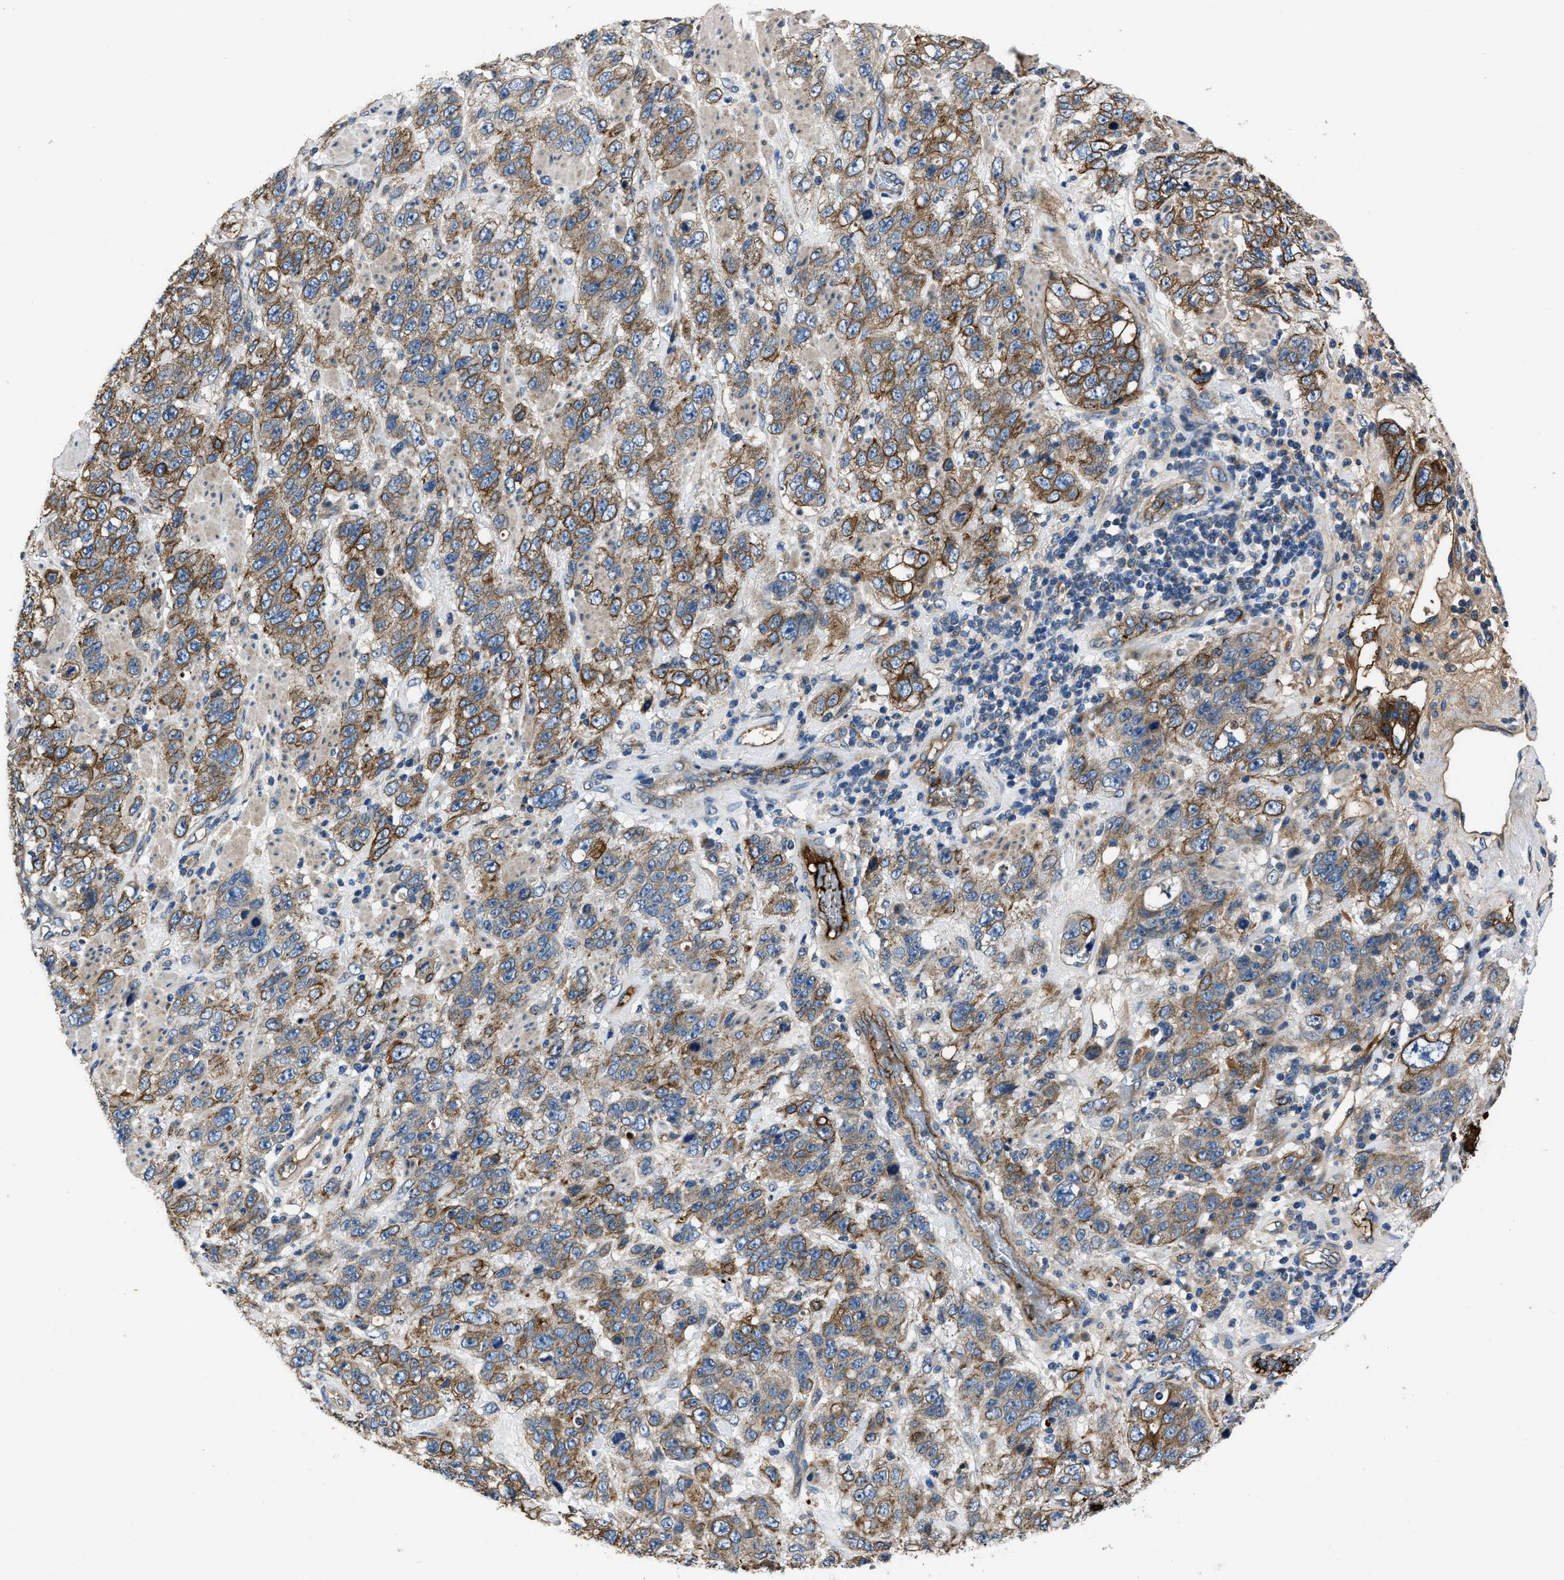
{"staining": {"intensity": "moderate", "quantity": ">75%", "location": "cytoplasmic/membranous"}, "tissue": "stomach cancer", "cell_type": "Tumor cells", "image_type": "cancer", "snomed": [{"axis": "morphology", "description": "Adenocarcinoma, NOS"}, {"axis": "topography", "description": "Stomach"}], "caption": "Tumor cells display medium levels of moderate cytoplasmic/membranous positivity in about >75% of cells in human adenocarcinoma (stomach).", "gene": "ERC1", "patient": {"sex": "male", "age": 48}}